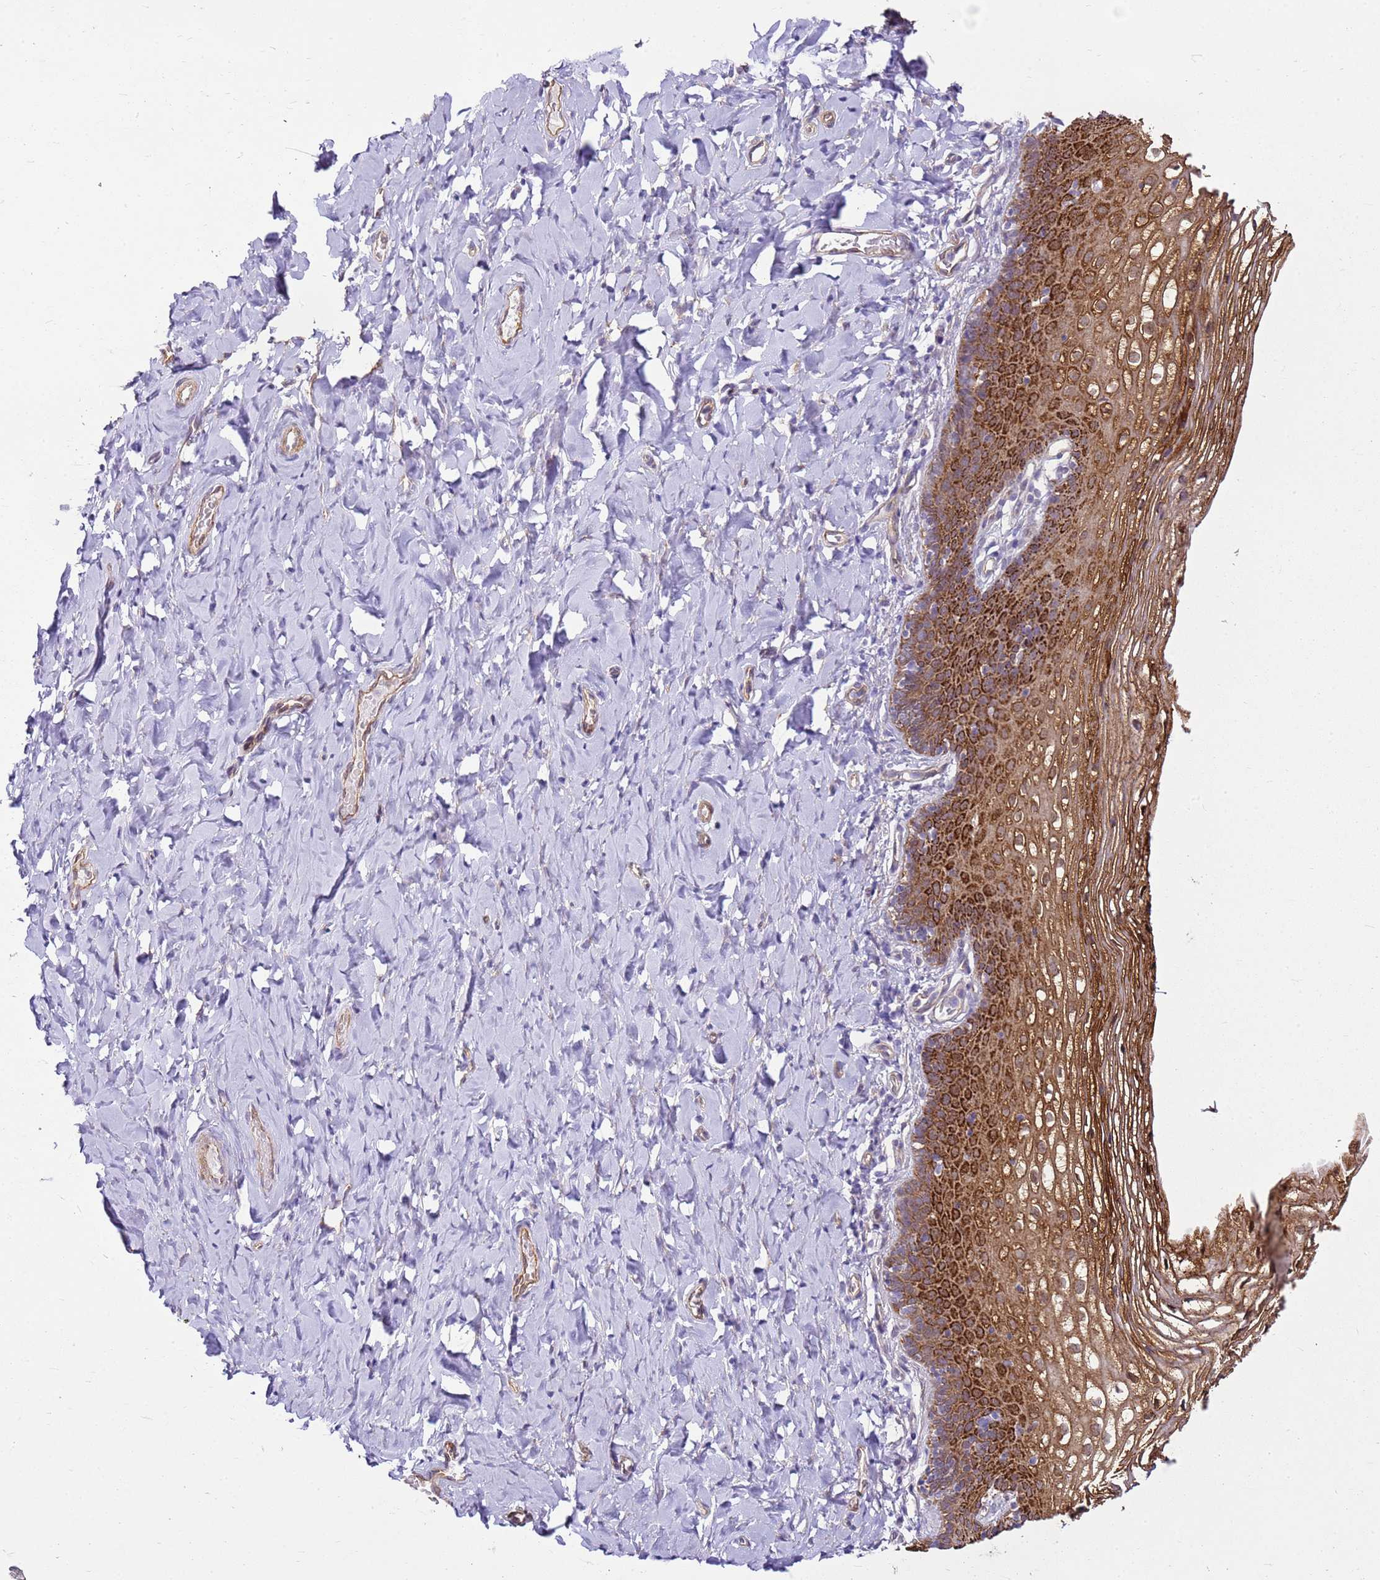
{"staining": {"intensity": "strong", "quantity": ">75%", "location": "cytoplasmic/membranous"}, "tissue": "vagina", "cell_type": "Squamous epithelial cells", "image_type": "normal", "snomed": [{"axis": "morphology", "description": "Normal tissue, NOS"}, {"axis": "topography", "description": "Vagina"}], "caption": "An image of vagina stained for a protein reveals strong cytoplasmic/membranous brown staining in squamous epithelial cells. The protein of interest is shown in brown color, while the nuclei are stained blue.", "gene": "HSPB1", "patient": {"sex": "female", "age": 60}}